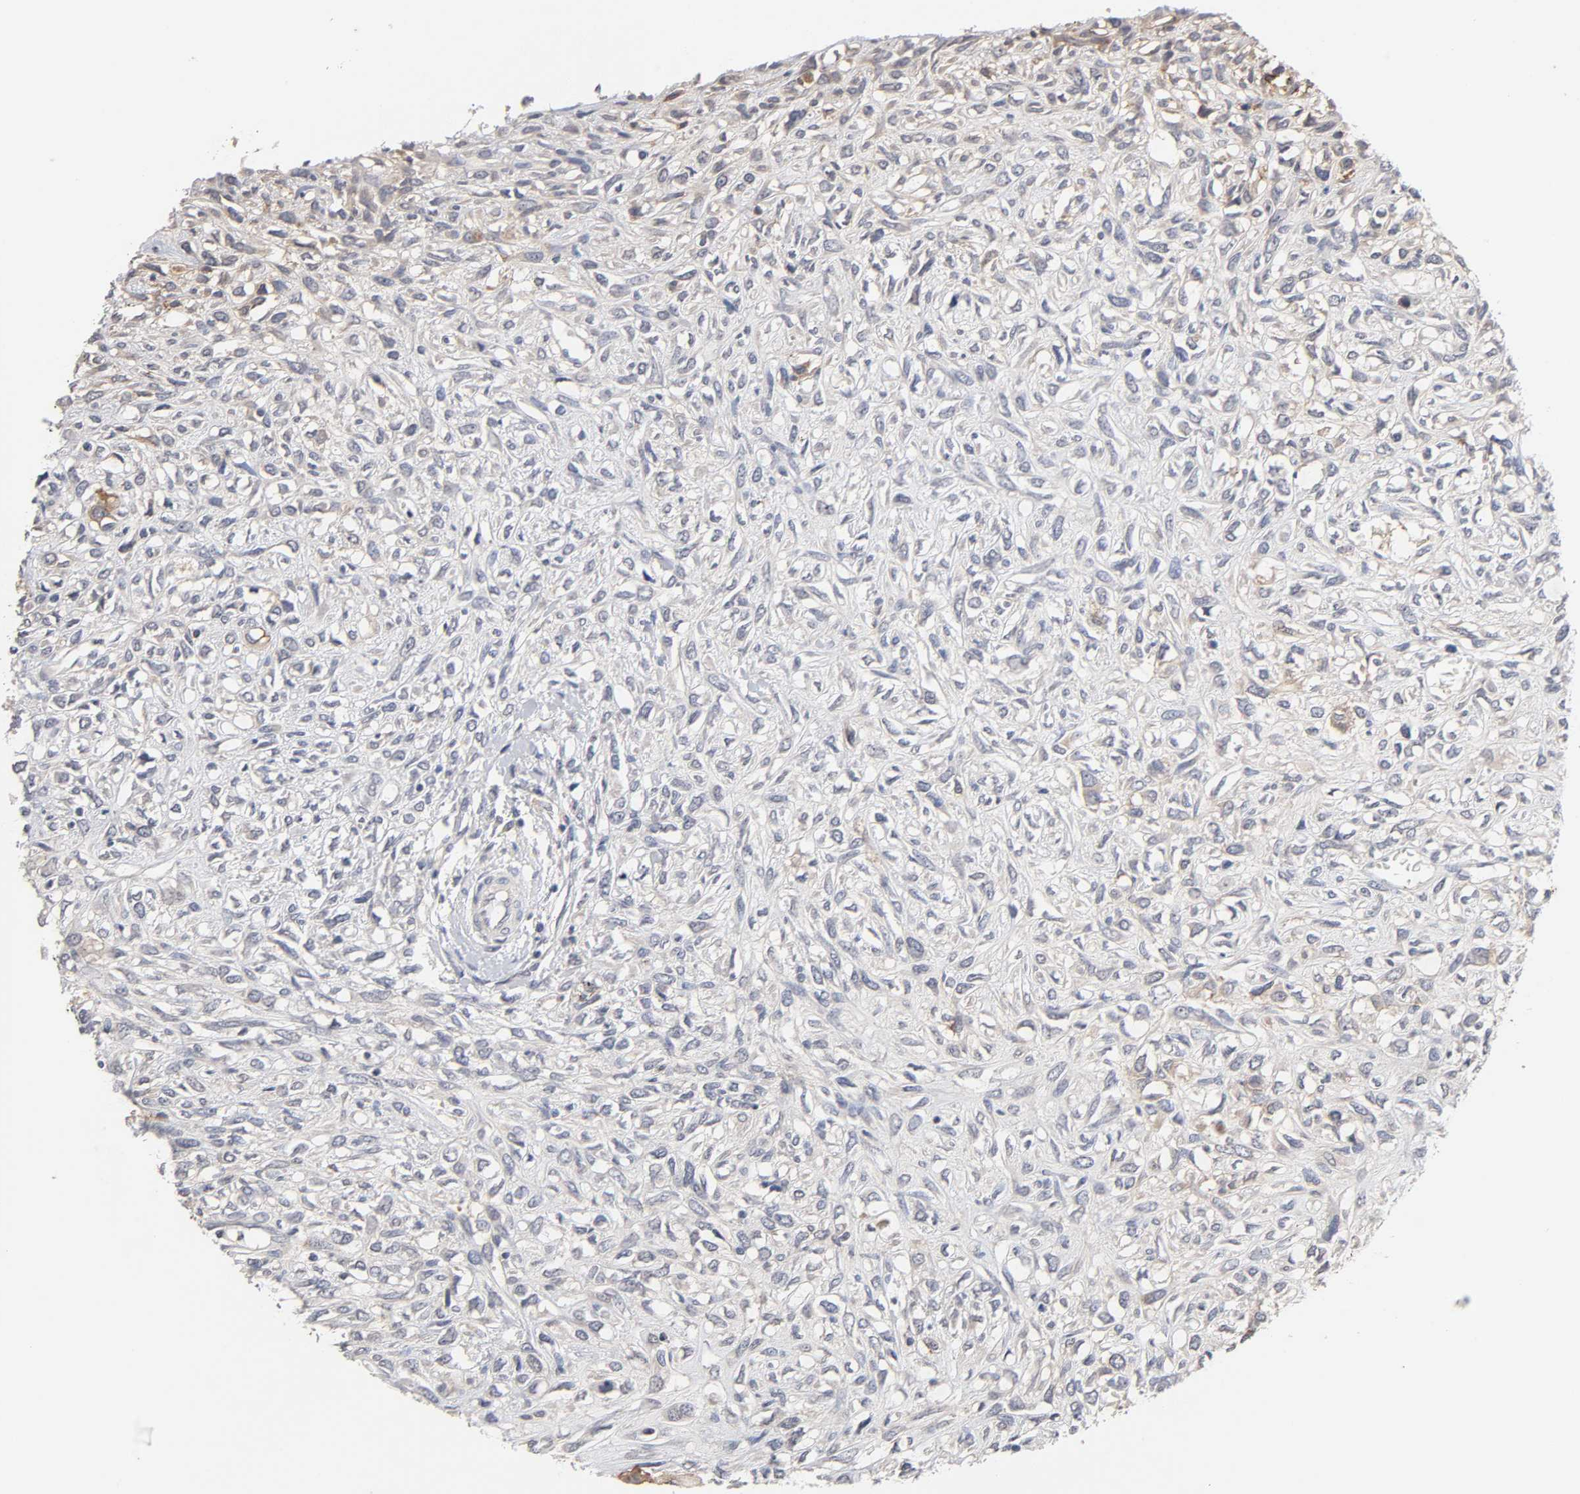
{"staining": {"intensity": "moderate", "quantity": "<25%", "location": "cytoplasmic/membranous"}, "tissue": "head and neck cancer", "cell_type": "Tumor cells", "image_type": "cancer", "snomed": [{"axis": "morphology", "description": "Necrosis, NOS"}, {"axis": "morphology", "description": "Neoplasm, malignant, NOS"}, {"axis": "topography", "description": "Salivary gland"}, {"axis": "topography", "description": "Head-Neck"}], "caption": "Head and neck cancer (malignant neoplasm) stained for a protein displays moderate cytoplasmic/membranous positivity in tumor cells. (brown staining indicates protein expression, while blue staining denotes nuclei).", "gene": "CXADR", "patient": {"sex": "male", "age": 43}}